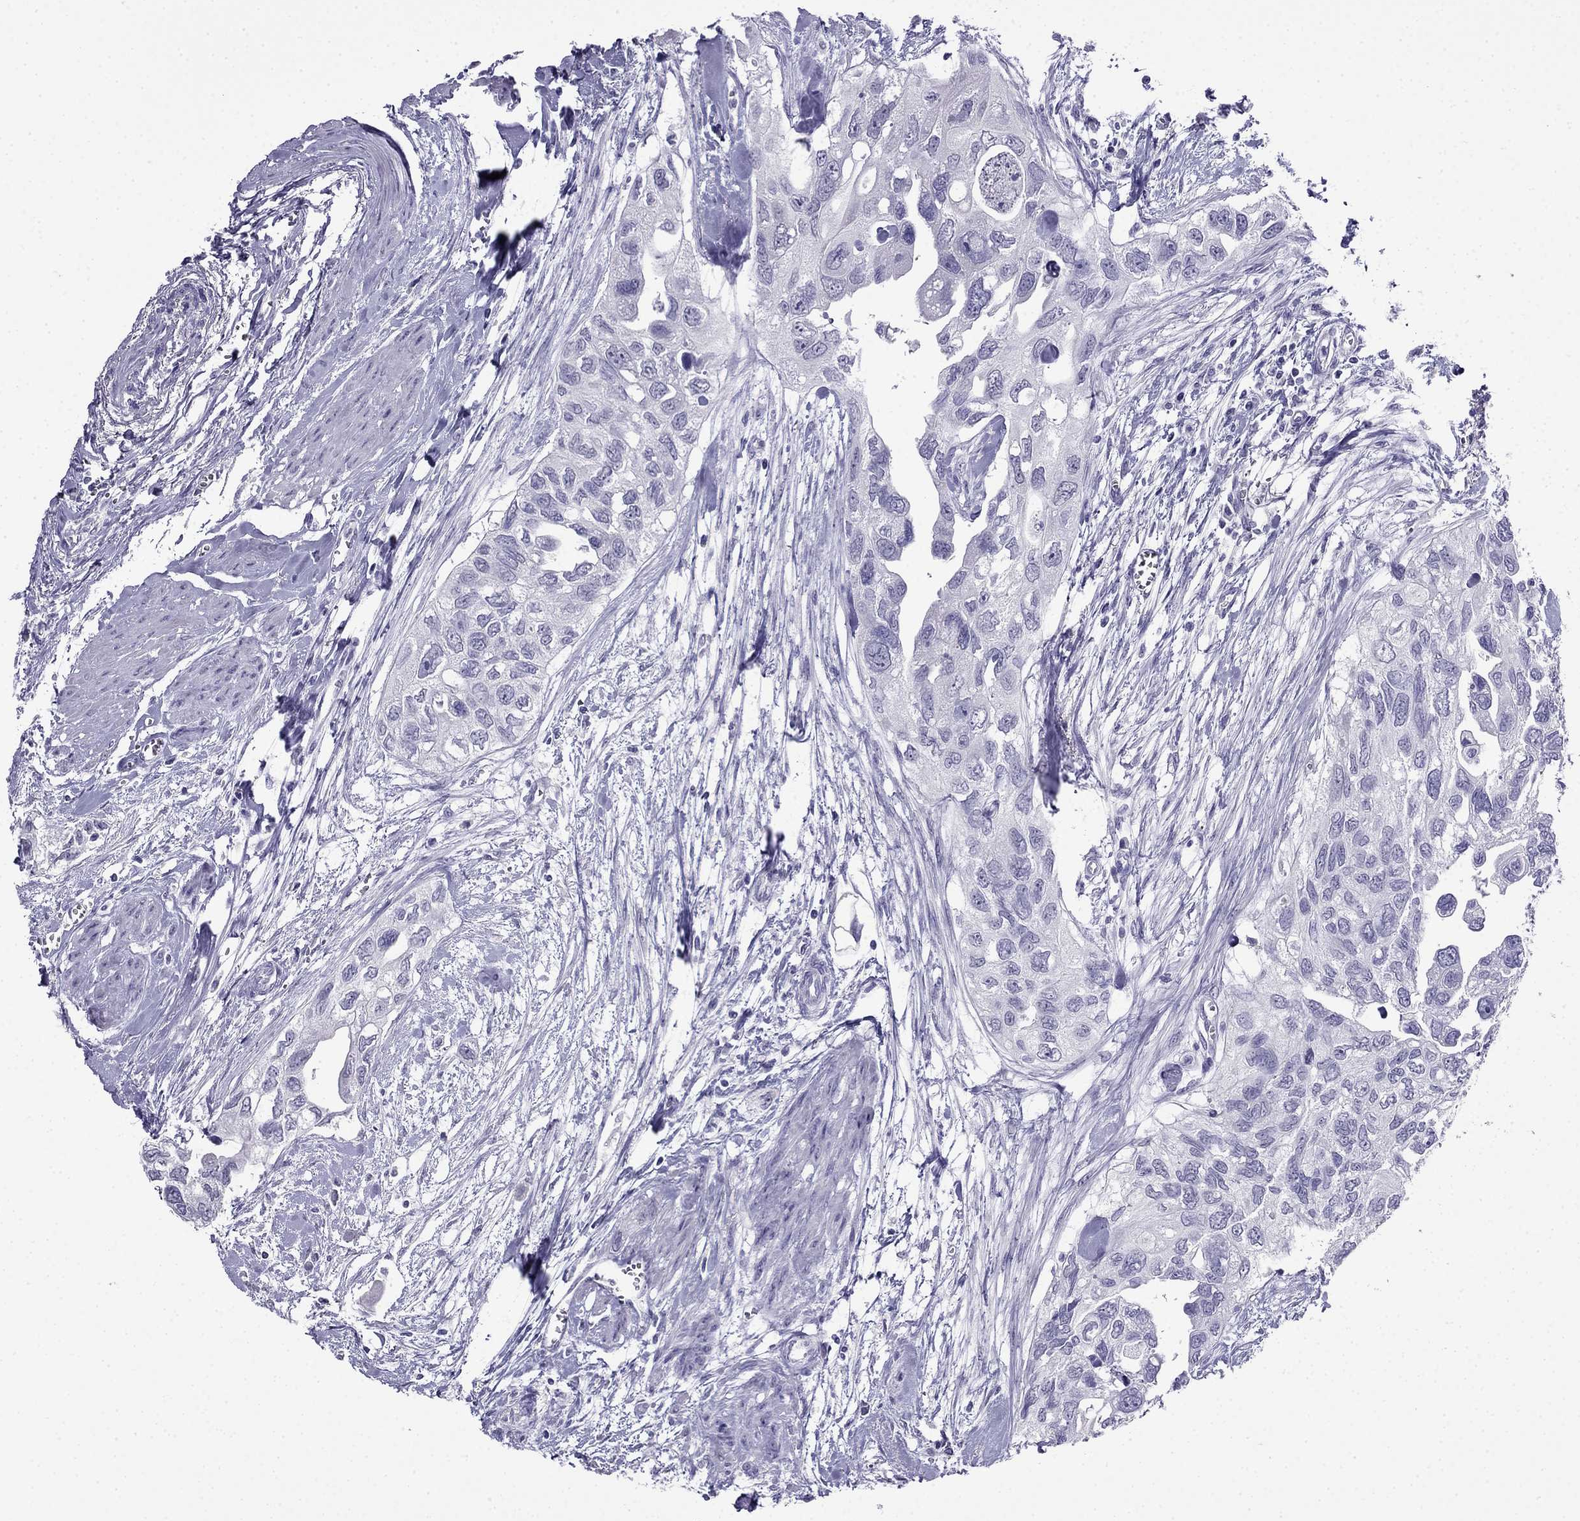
{"staining": {"intensity": "negative", "quantity": "none", "location": "none"}, "tissue": "urothelial cancer", "cell_type": "Tumor cells", "image_type": "cancer", "snomed": [{"axis": "morphology", "description": "Urothelial carcinoma, High grade"}, {"axis": "topography", "description": "Urinary bladder"}], "caption": "IHC of high-grade urothelial carcinoma displays no positivity in tumor cells.", "gene": "CDHR4", "patient": {"sex": "male", "age": 59}}